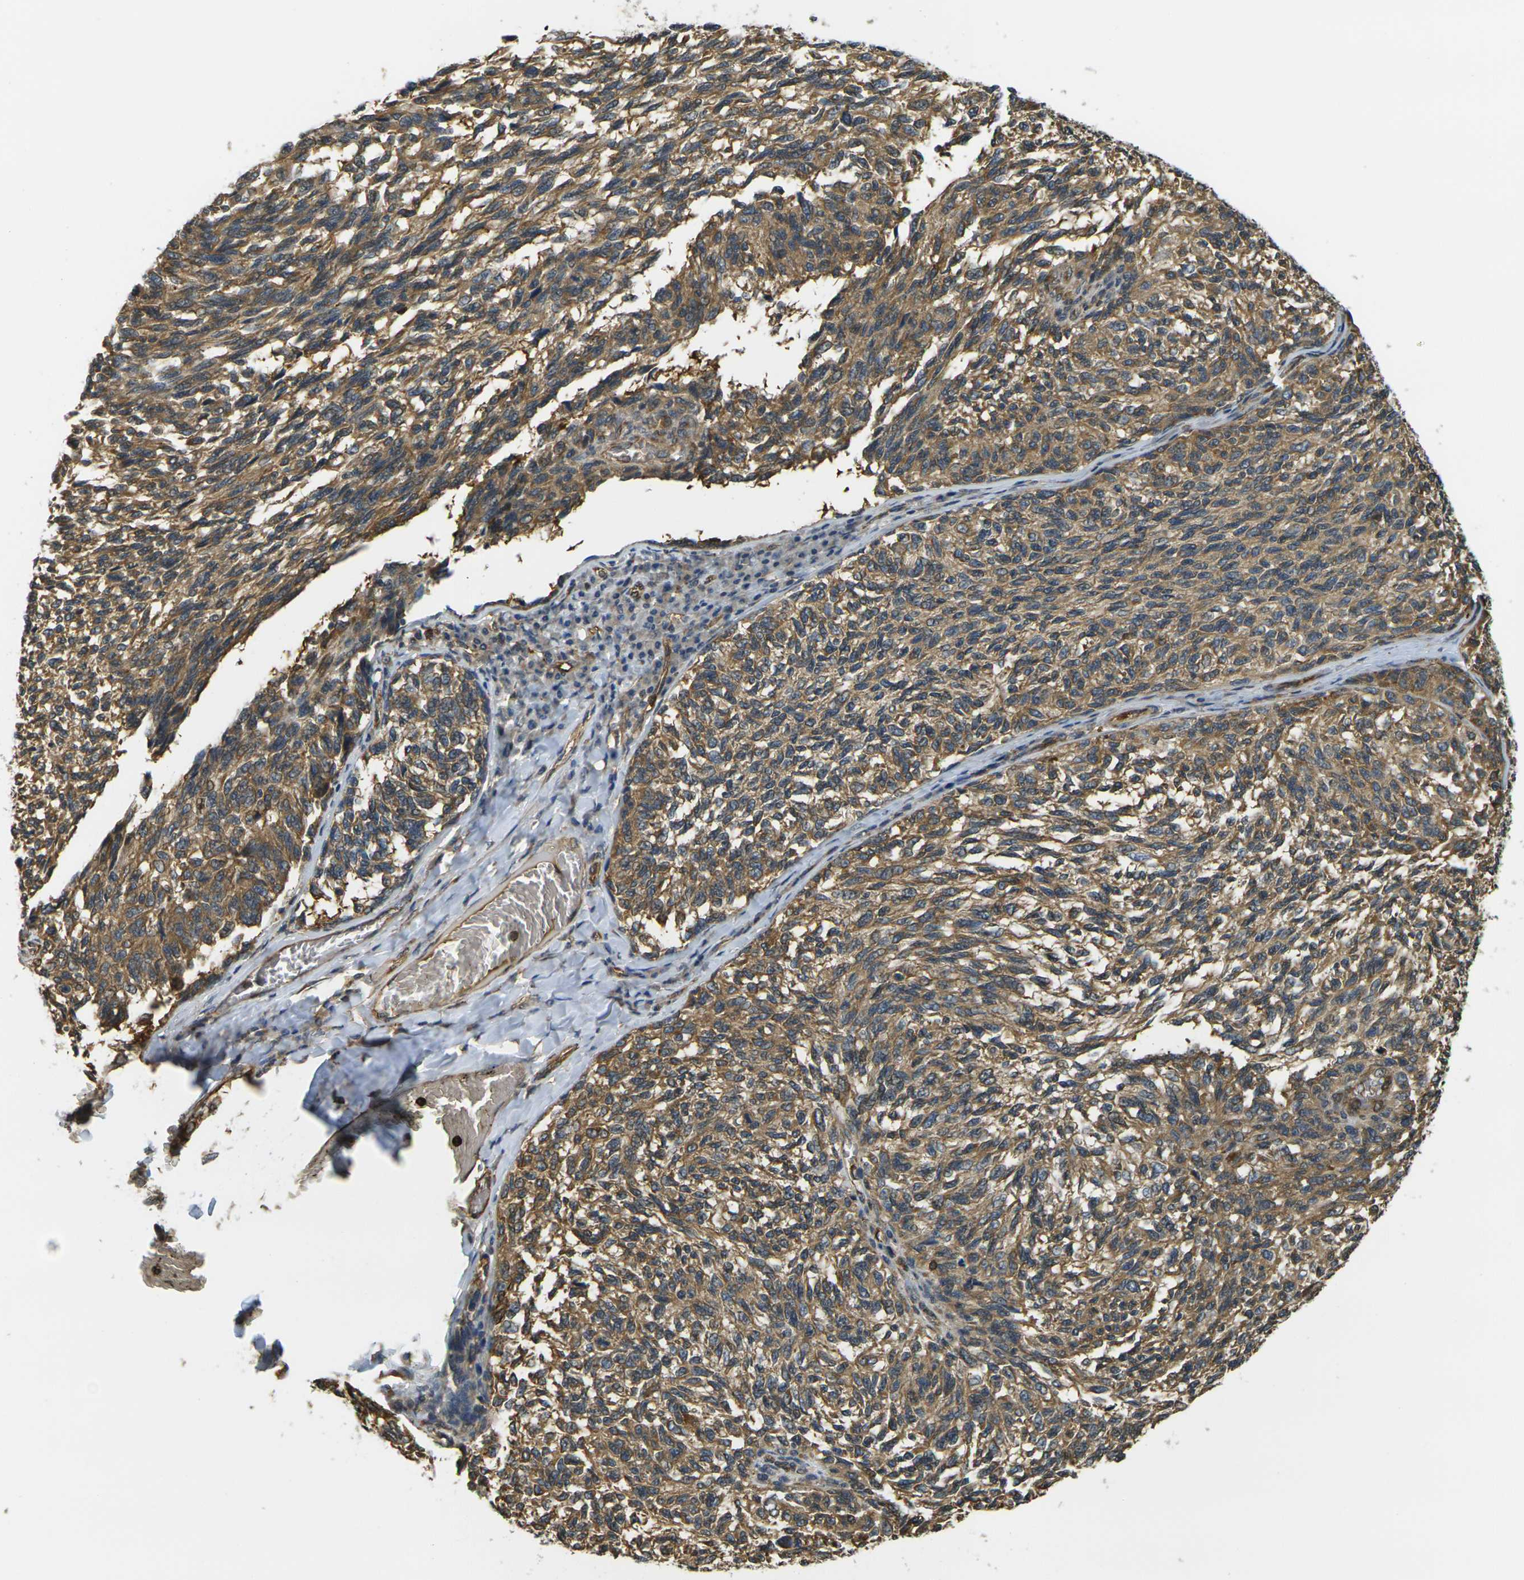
{"staining": {"intensity": "strong", "quantity": ">75%", "location": "cytoplasmic/membranous"}, "tissue": "melanoma", "cell_type": "Tumor cells", "image_type": "cancer", "snomed": [{"axis": "morphology", "description": "Malignant melanoma, NOS"}, {"axis": "topography", "description": "Skin"}], "caption": "Immunohistochemical staining of malignant melanoma demonstrates strong cytoplasmic/membranous protein positivity in approximately >75% of tumor cells.", "gene": "CAST", "patient": {"sex": "female", "age": 73}}